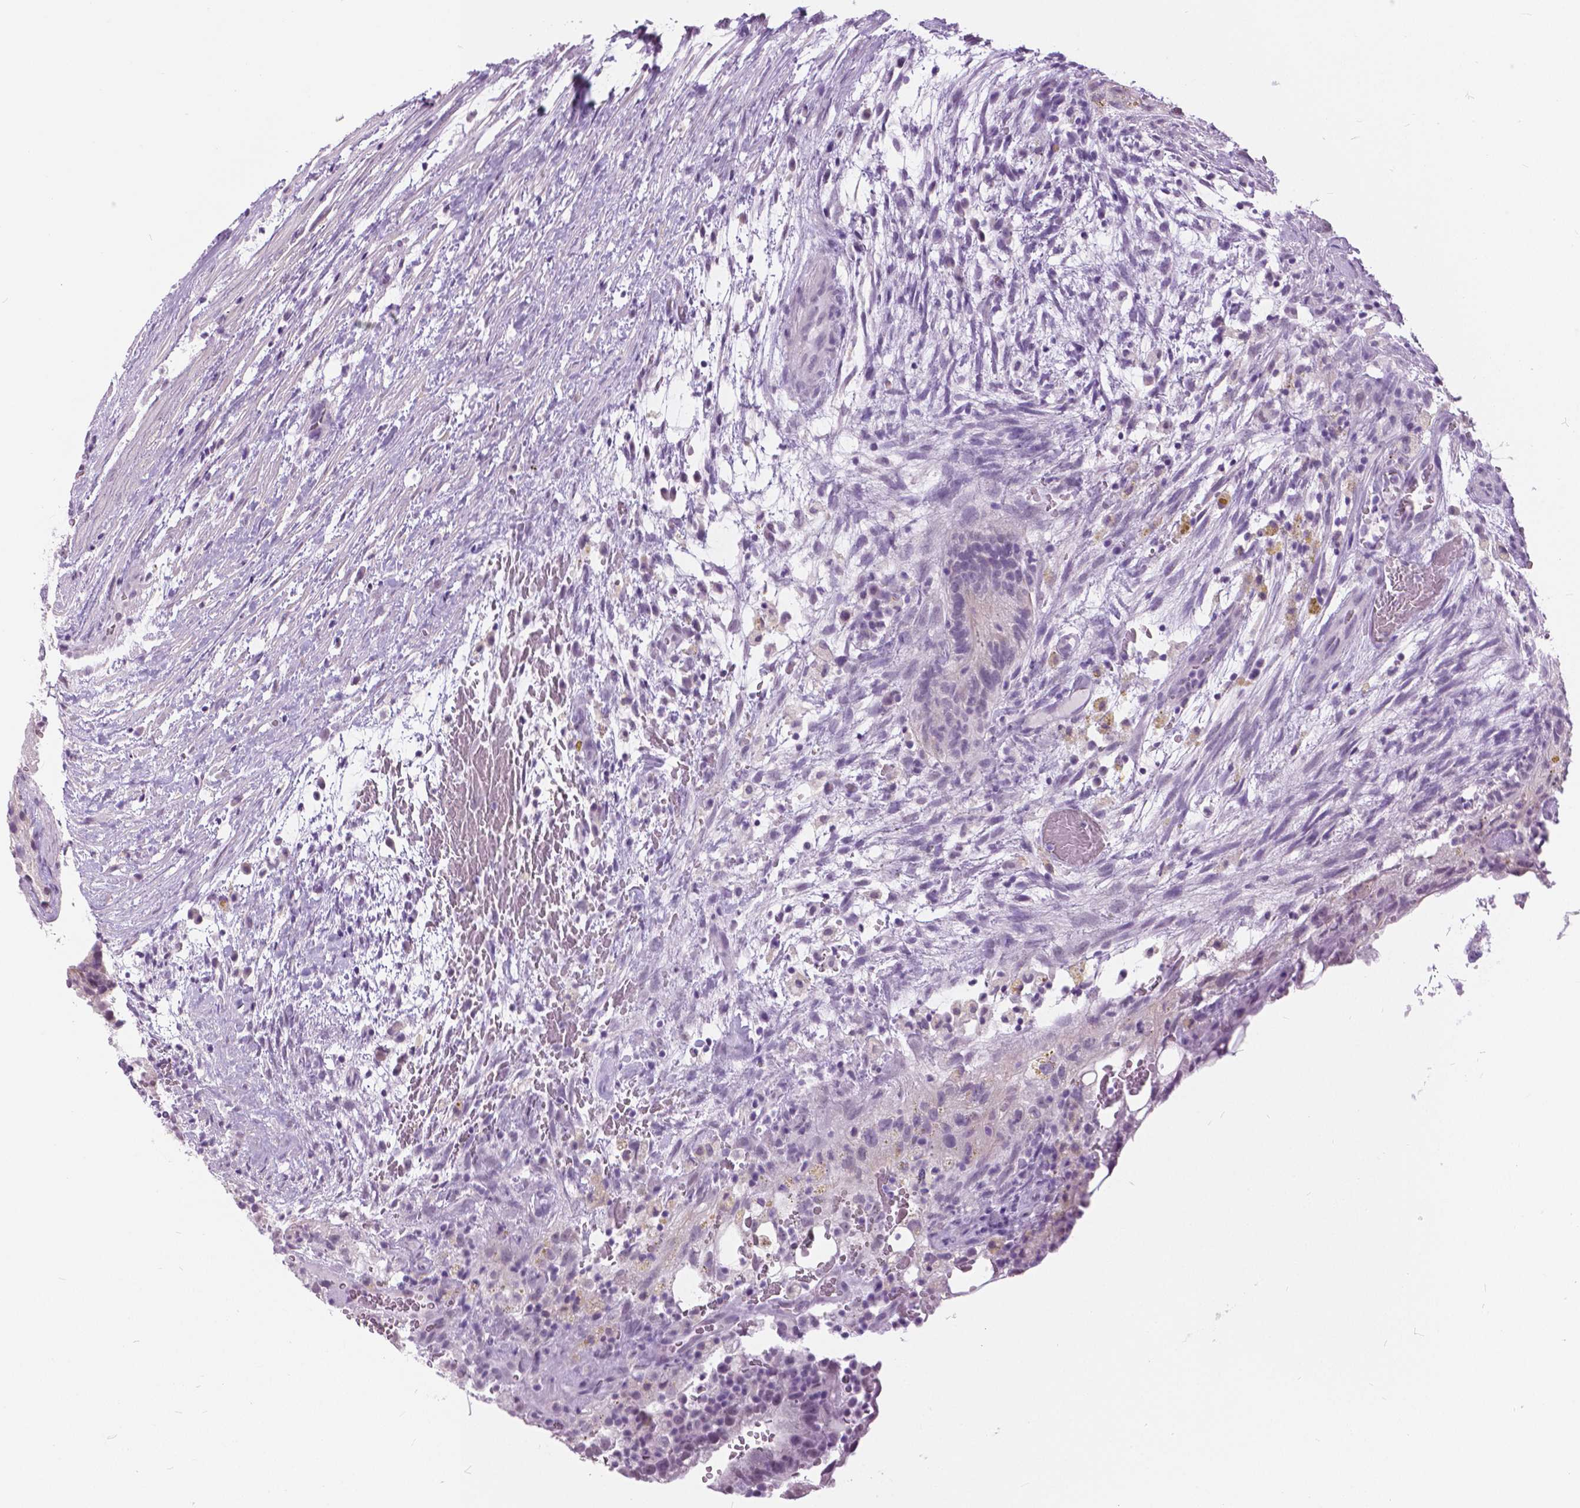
{"staining": {"intensity": "negative", "quantity": "none", "location": "none"}, "tissue": "testis cancer", "cell_type": "Tumor cells", "image_type": "cancer", "snomed": [{"axis": "morphology", "description": "Normal tissue, NOS"}, {"axis": "morphology", "description": "Carcinoma, Embryonal, NOS"}, {"axis": "topography", "description": "Testis"}], "caption": "DAB (3,3'-diaminobenzidine) immunohistochemical staining of human embryonal carcinoma (testis) reveals no significant staining in tumor cells.", "gene": "MYOM1", "patient": {"sex": "male", "age": 32}}